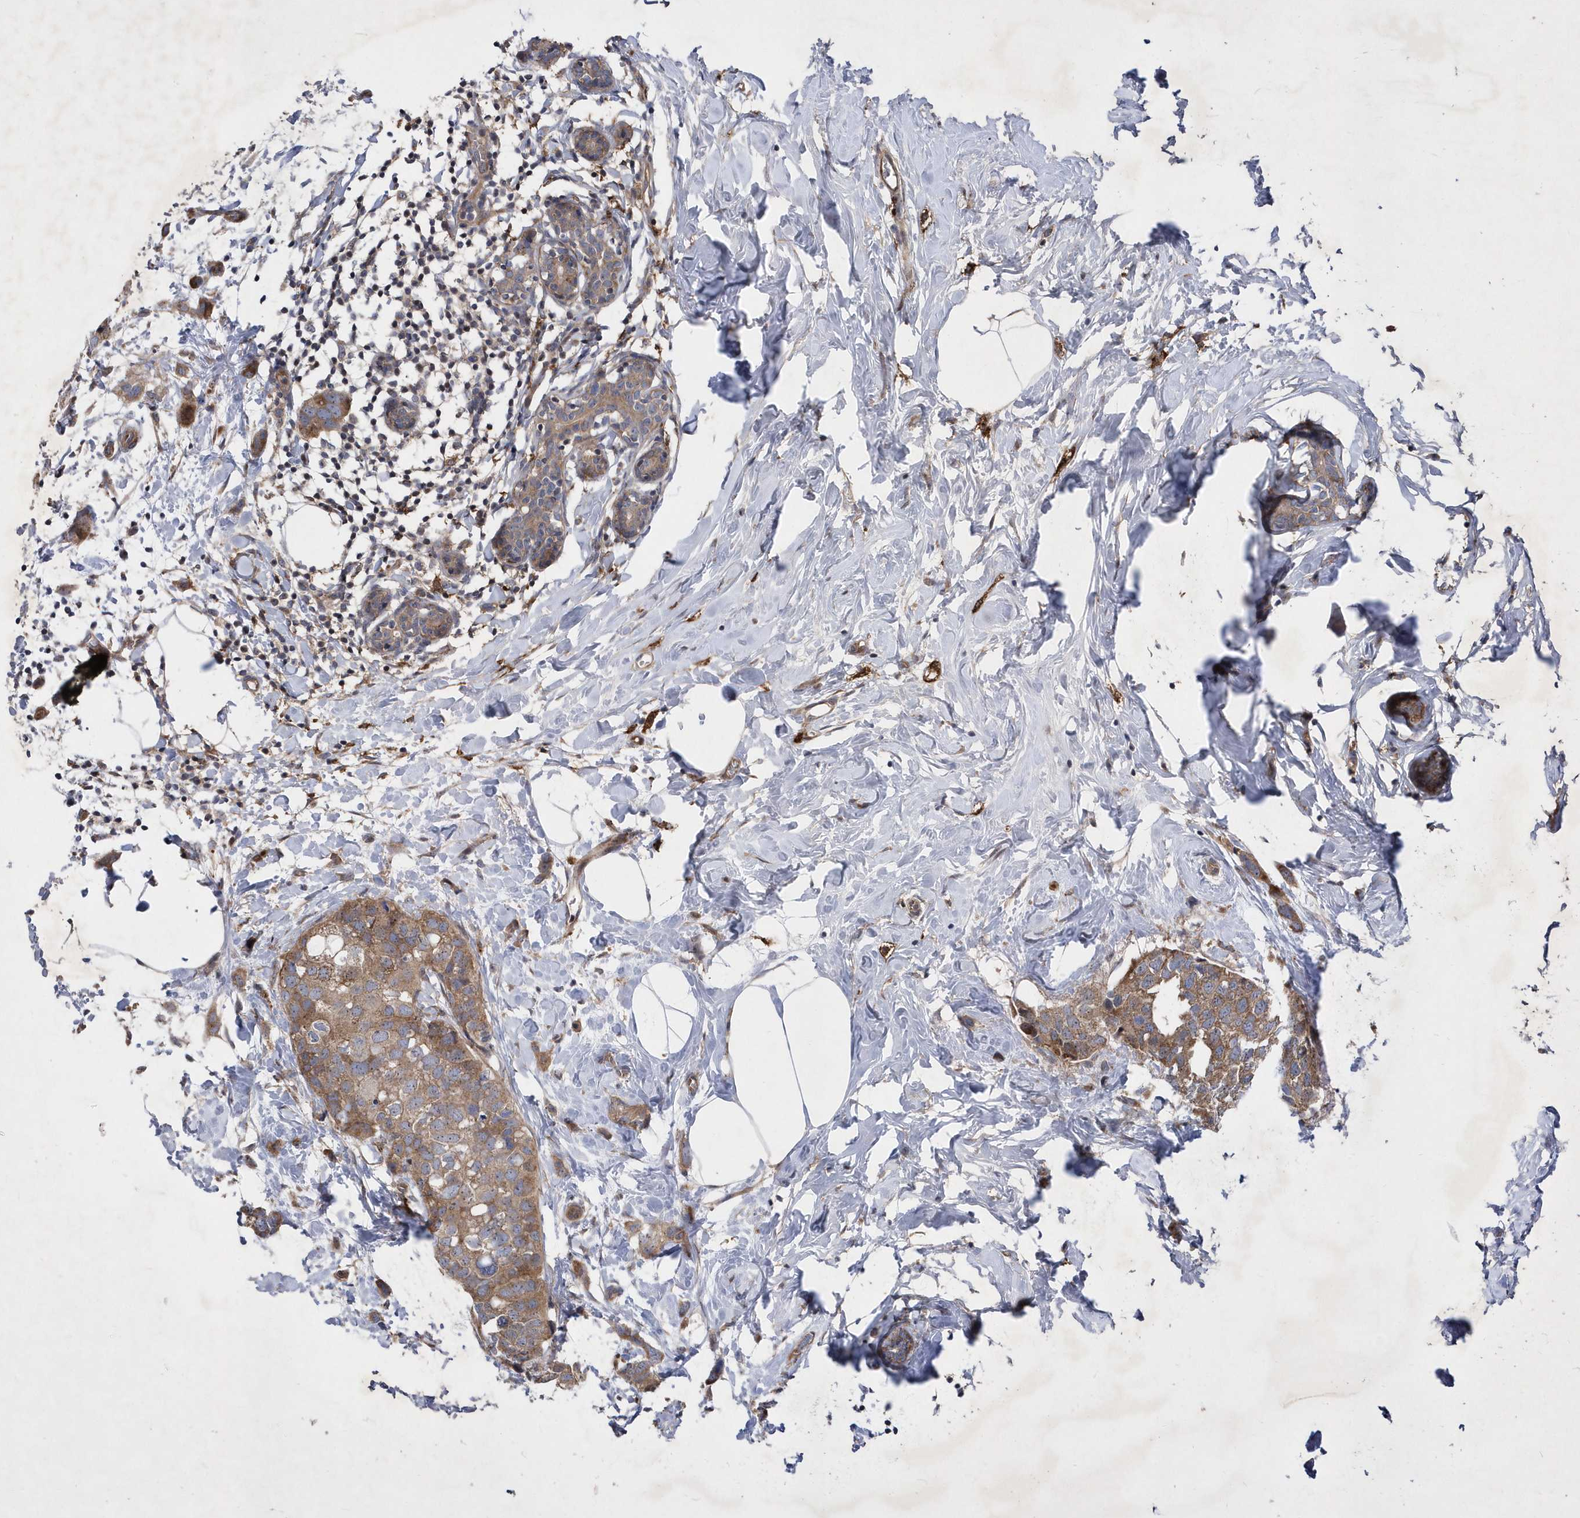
{"staining": {"intensity": "moderate", "quantity": ">75%", "location": "cytoplasmic/membranous"}, "tissue": "breast cancer", "cell_type": "Tumor cells", "image_type": "cancer", "snomed": [{"axis": "morphology", "description": "Normal tissue, NOS"}, {"axis": "morphology", "description": "Duct carcinoma"}, {"axis": "topography", "description": "Breast"}], "caption": "IHC image of human breast cancer (invasive ductal carcinoma) stained for a protein (brown), which reveals medium levels of moderate cytoplasmic/membranous expression in about >75% of tumor cells.", "gene": "LONRF2", "patient": {"sex": "female", "age": 50}}